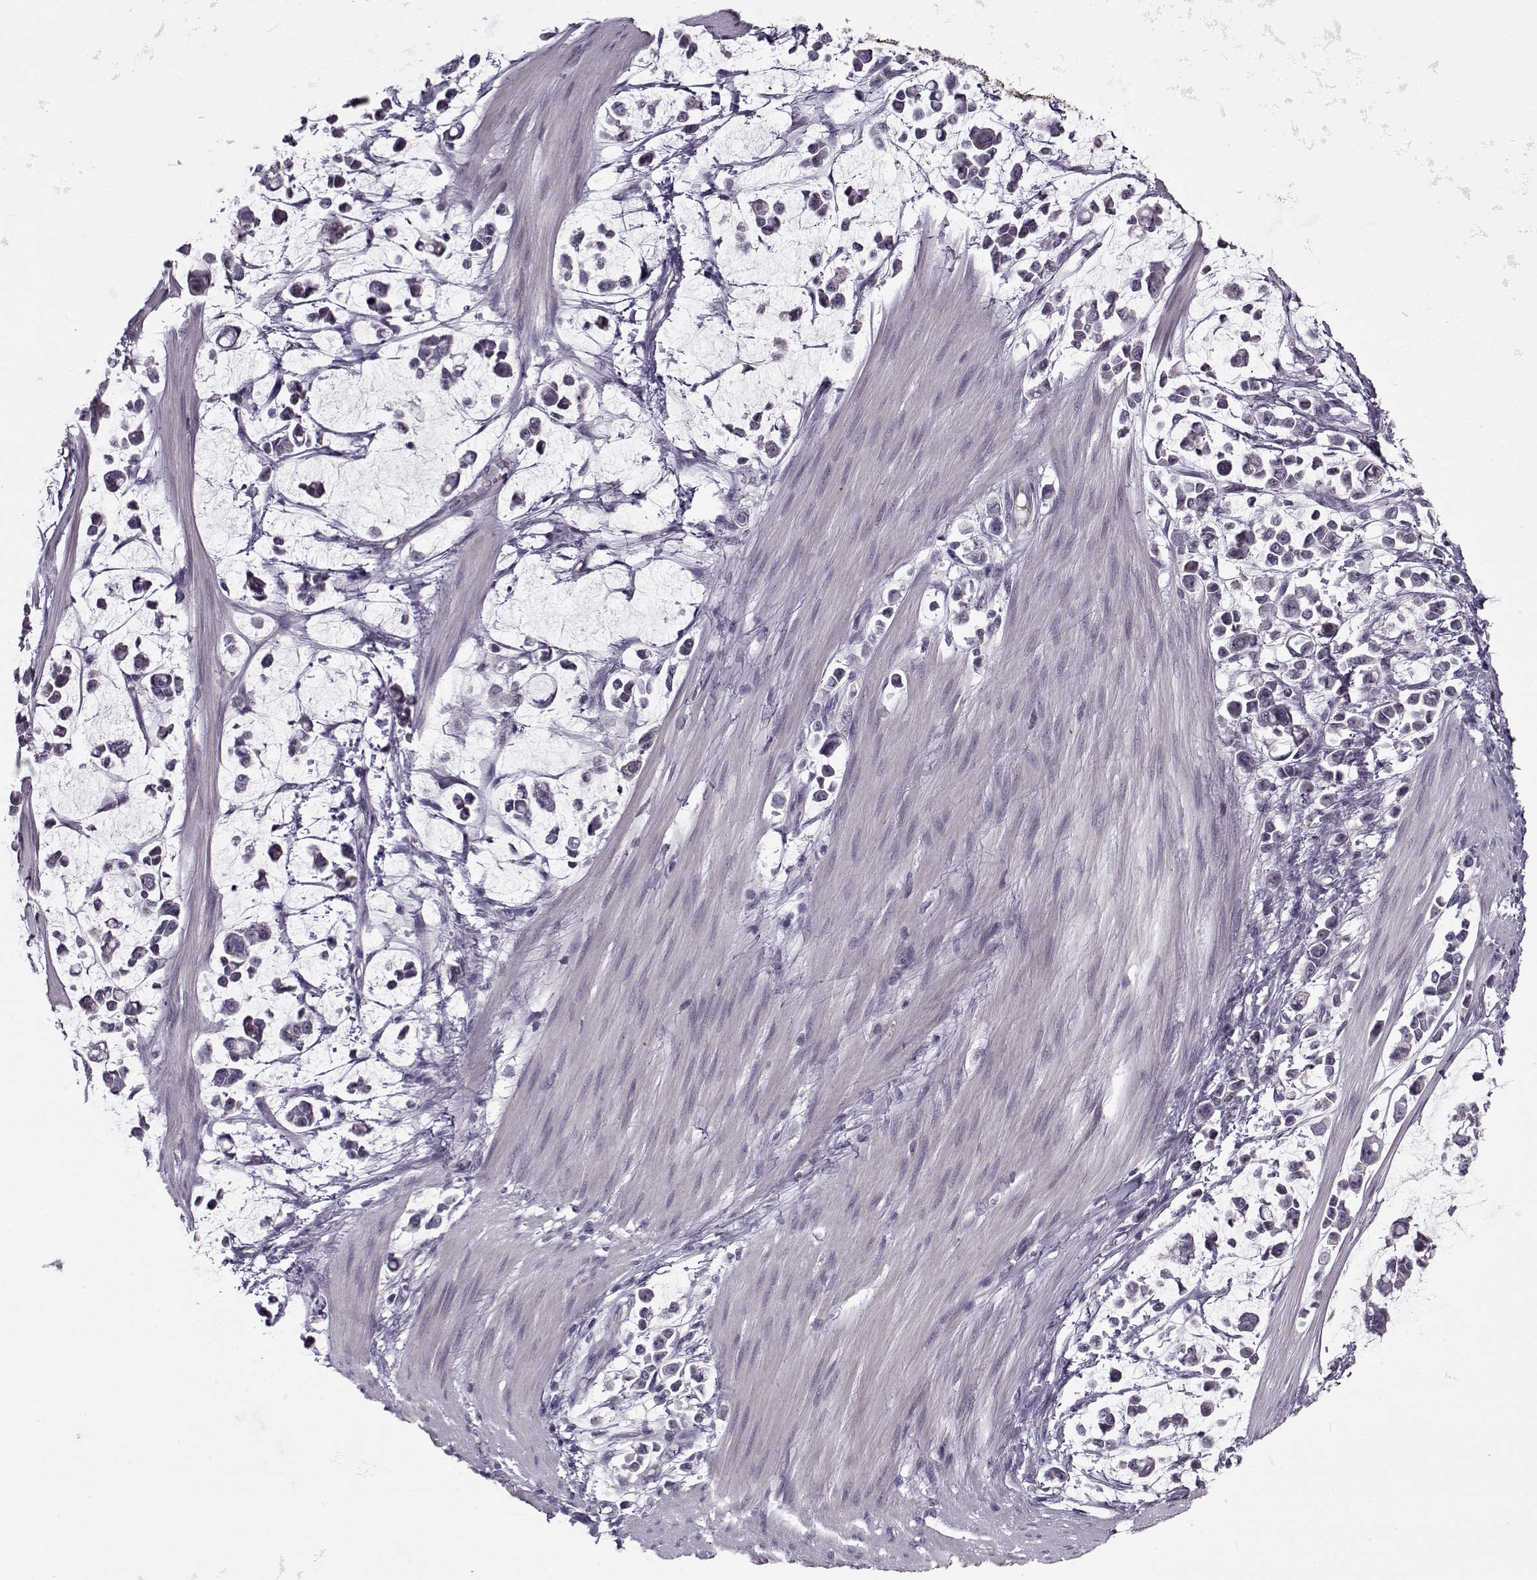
{"staining": {"intensity": "negative", "quantity": "none", "location": "none"}, "tissue": "stomach cancer", "cell_type": "Tumor cells", "image_type": "cancer", "snomed": [{"axis": "morphology", "description": "Adenocarcinoma, NOS"}, {"axis": "topography", "description": "Stomach"}], "caption": "This is a photomicrograph of immunohistochemistry staining of adenocarcinoma (stomach), which shows no positivity in tumor cells.", "gene": "KRT9", "patient": {"sex": "male", "age": 82}}